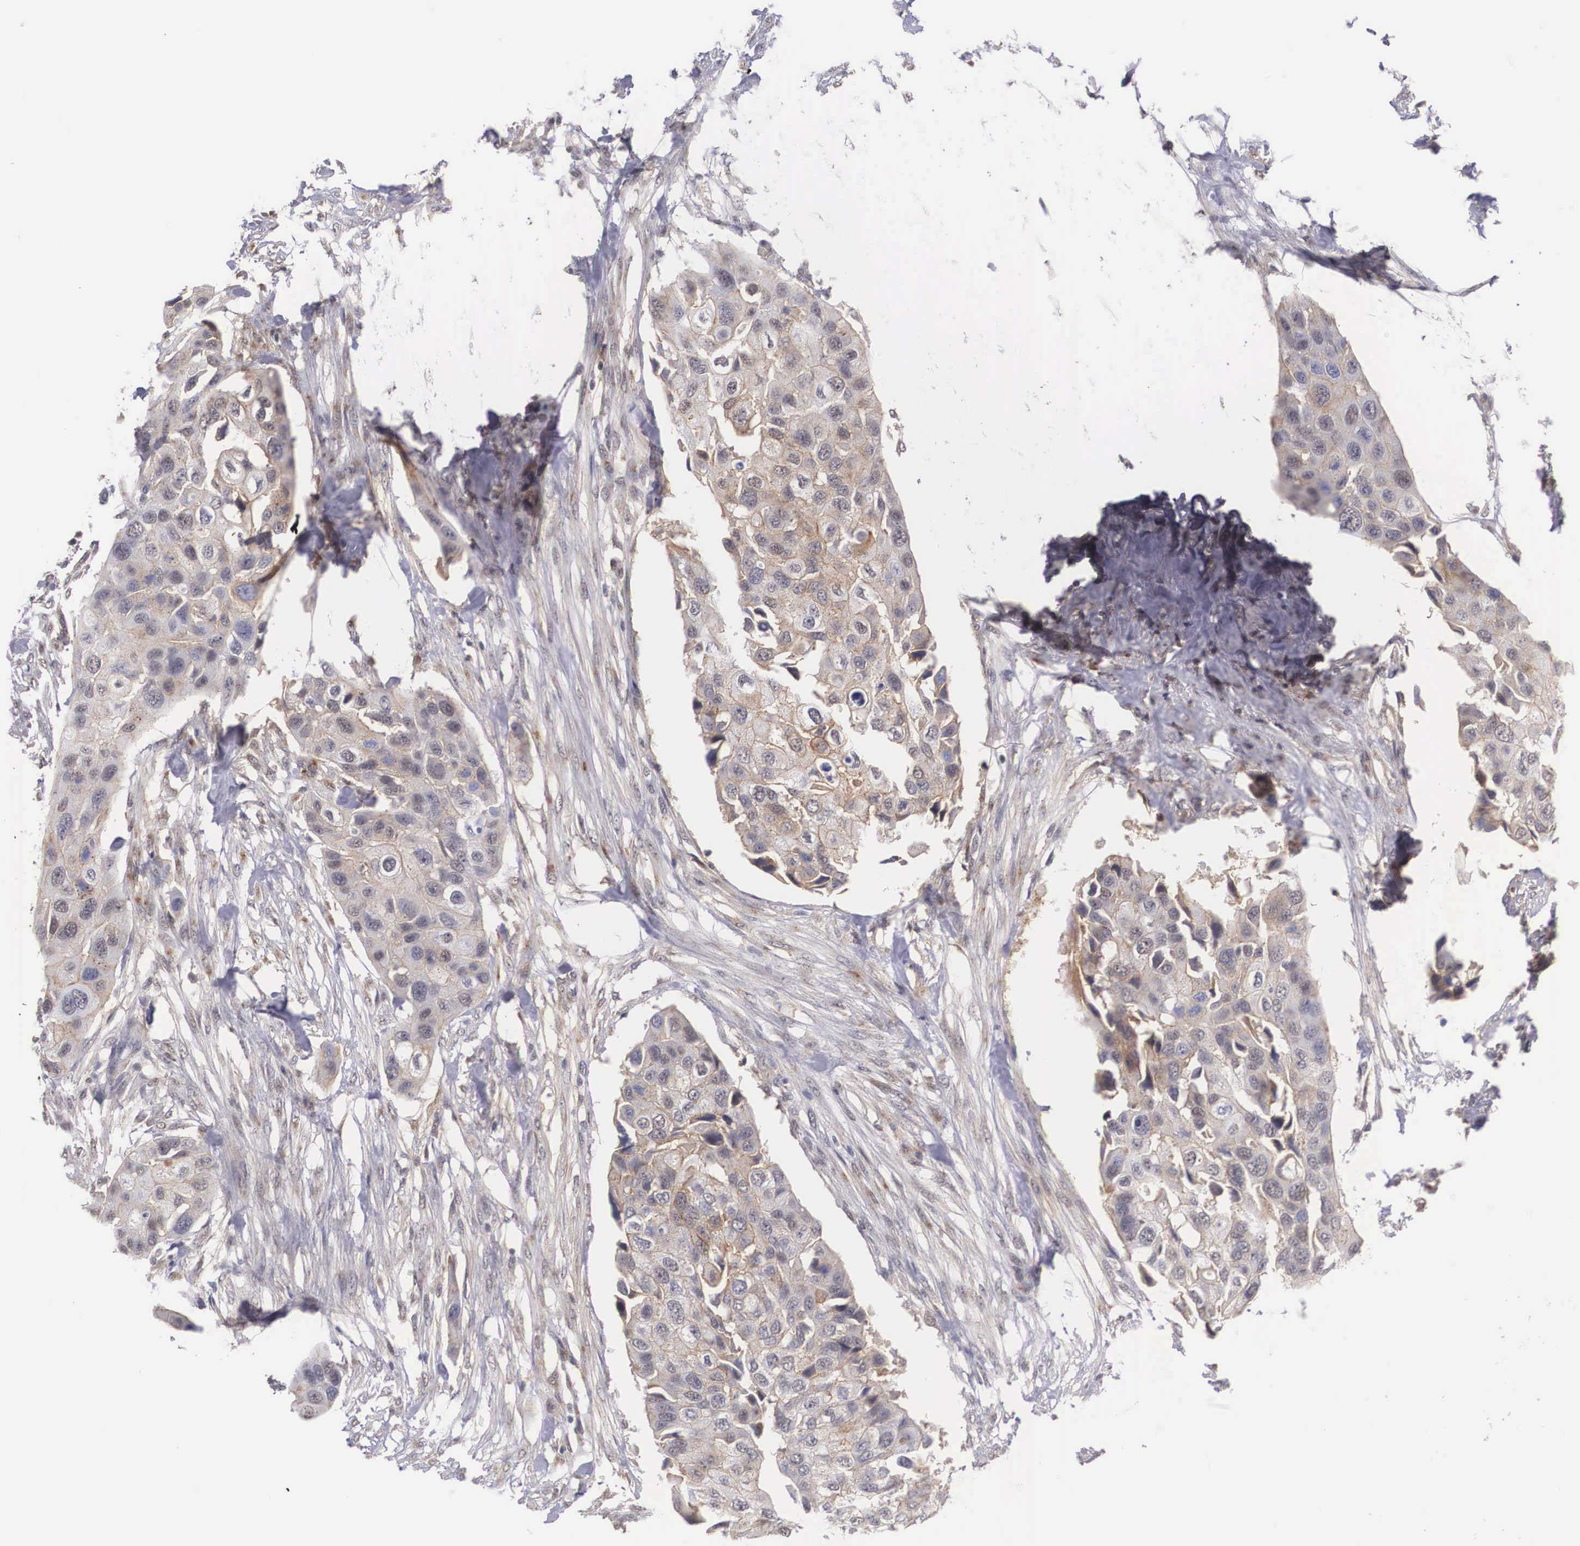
{"staining": {"intensity": "weak", "quantity": "25%-75%", "location": "cytoplasmic/membranous"}, "tissue": "urothelial cancer", "cell_type": "Tumor cells", "image_type": "cancer", "snomed": [{"axis": "morphology", "description": "Urothelial carcinoma, High grade"}, {"axis": "topography", "description": "Urinary bladder"}], "caption": "Immunohistochemical staining of human urothelial cancer reveals low levels of weak cytoplasmic/membranous protein expression in about 25%-75% of tumor cells. Nuclei are stained in blue.", "gene": "NR4A2", "patient": {"sex": "male", "age": 55}}